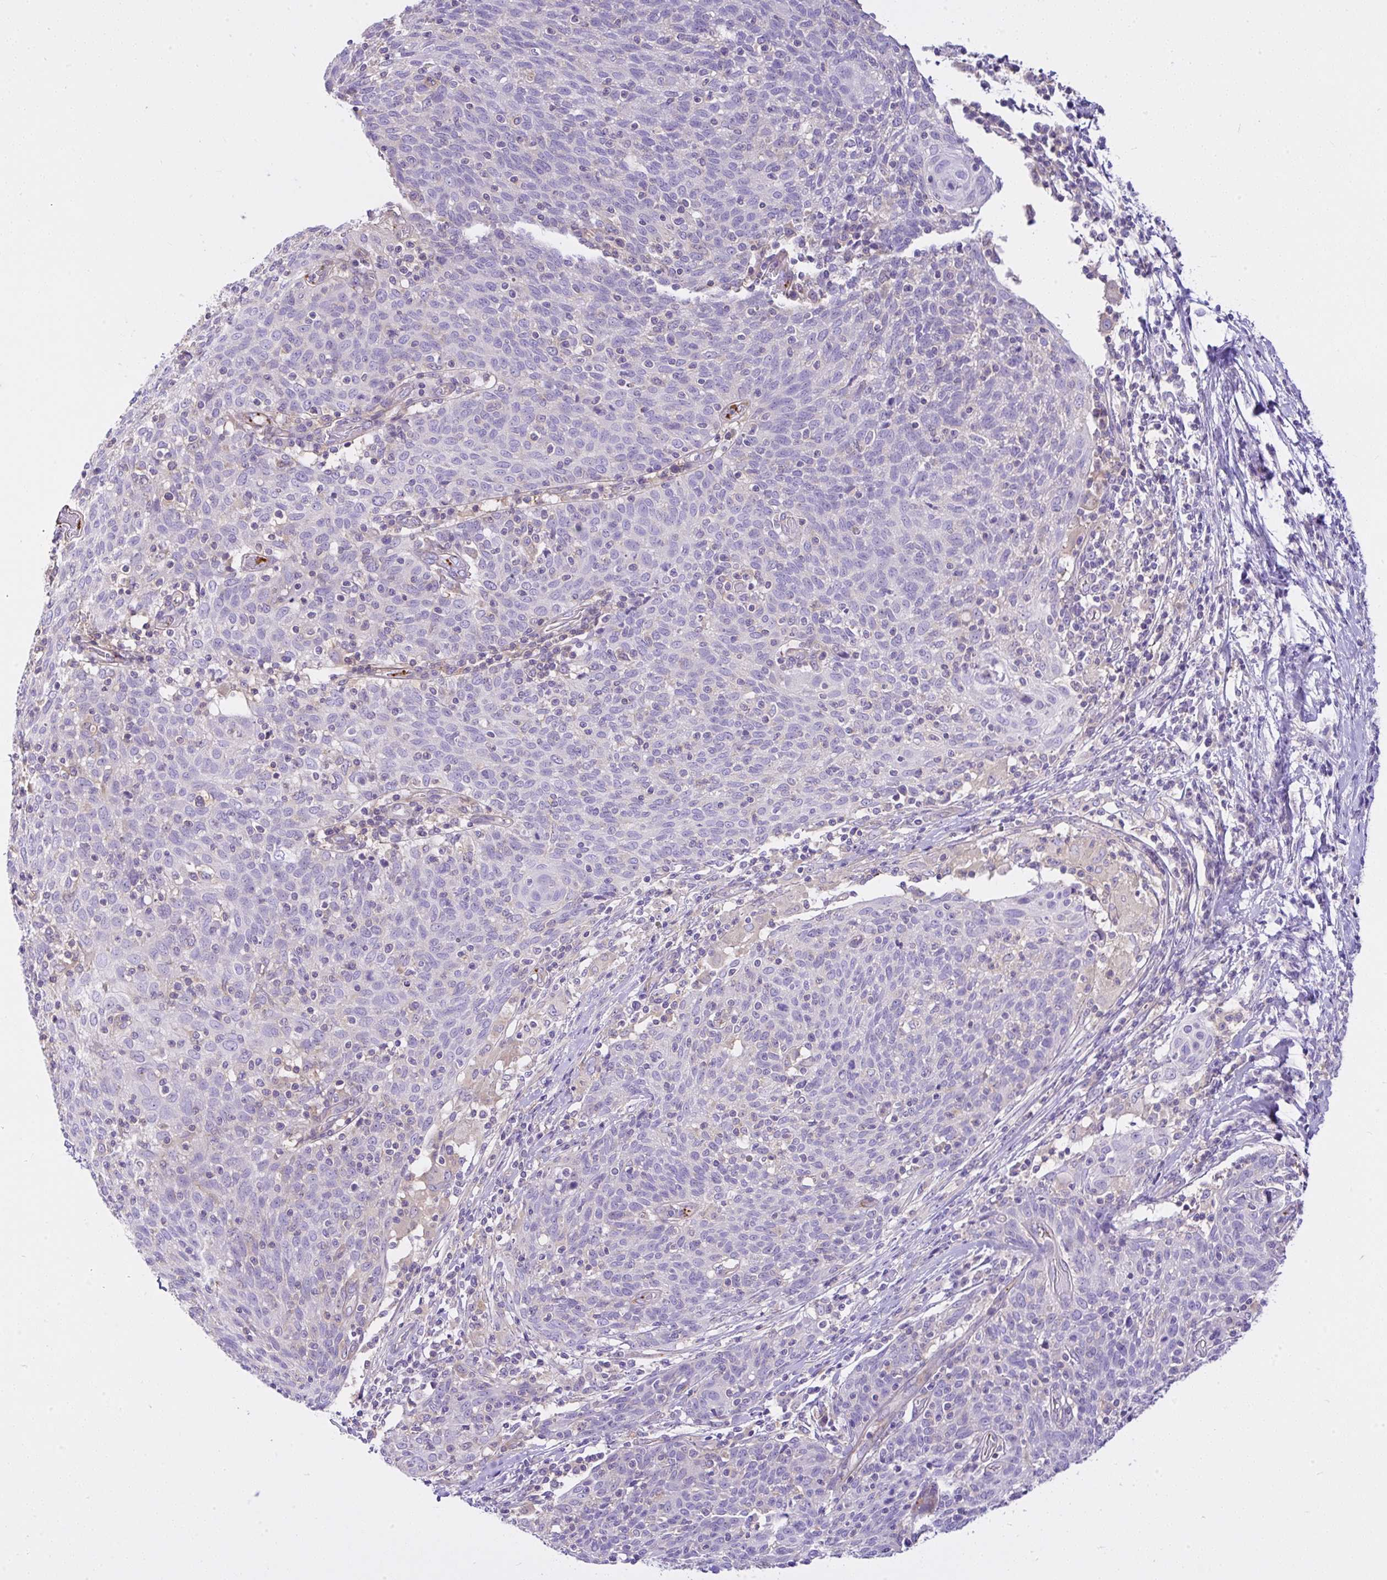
{"staining": {"intensity": "negative", "quantity": "none", "location": "none"}, "tissue": "cervical cancer", "cell_type": "Tumor cells", "image_type": "cancer", "snomed": [{"axis": "morphology", "description": "Squamous cell carcinoma, NOS"}, {"axis": "topography", "description": "Cervix"}], "caption": "Cervical cancer (squamous cell carcinoma) stained for a protein using immunohistochemistry reveals no staining tumor cells.", "gene": "CCDC142", "patient": {"sex": "female", "age": 52}}